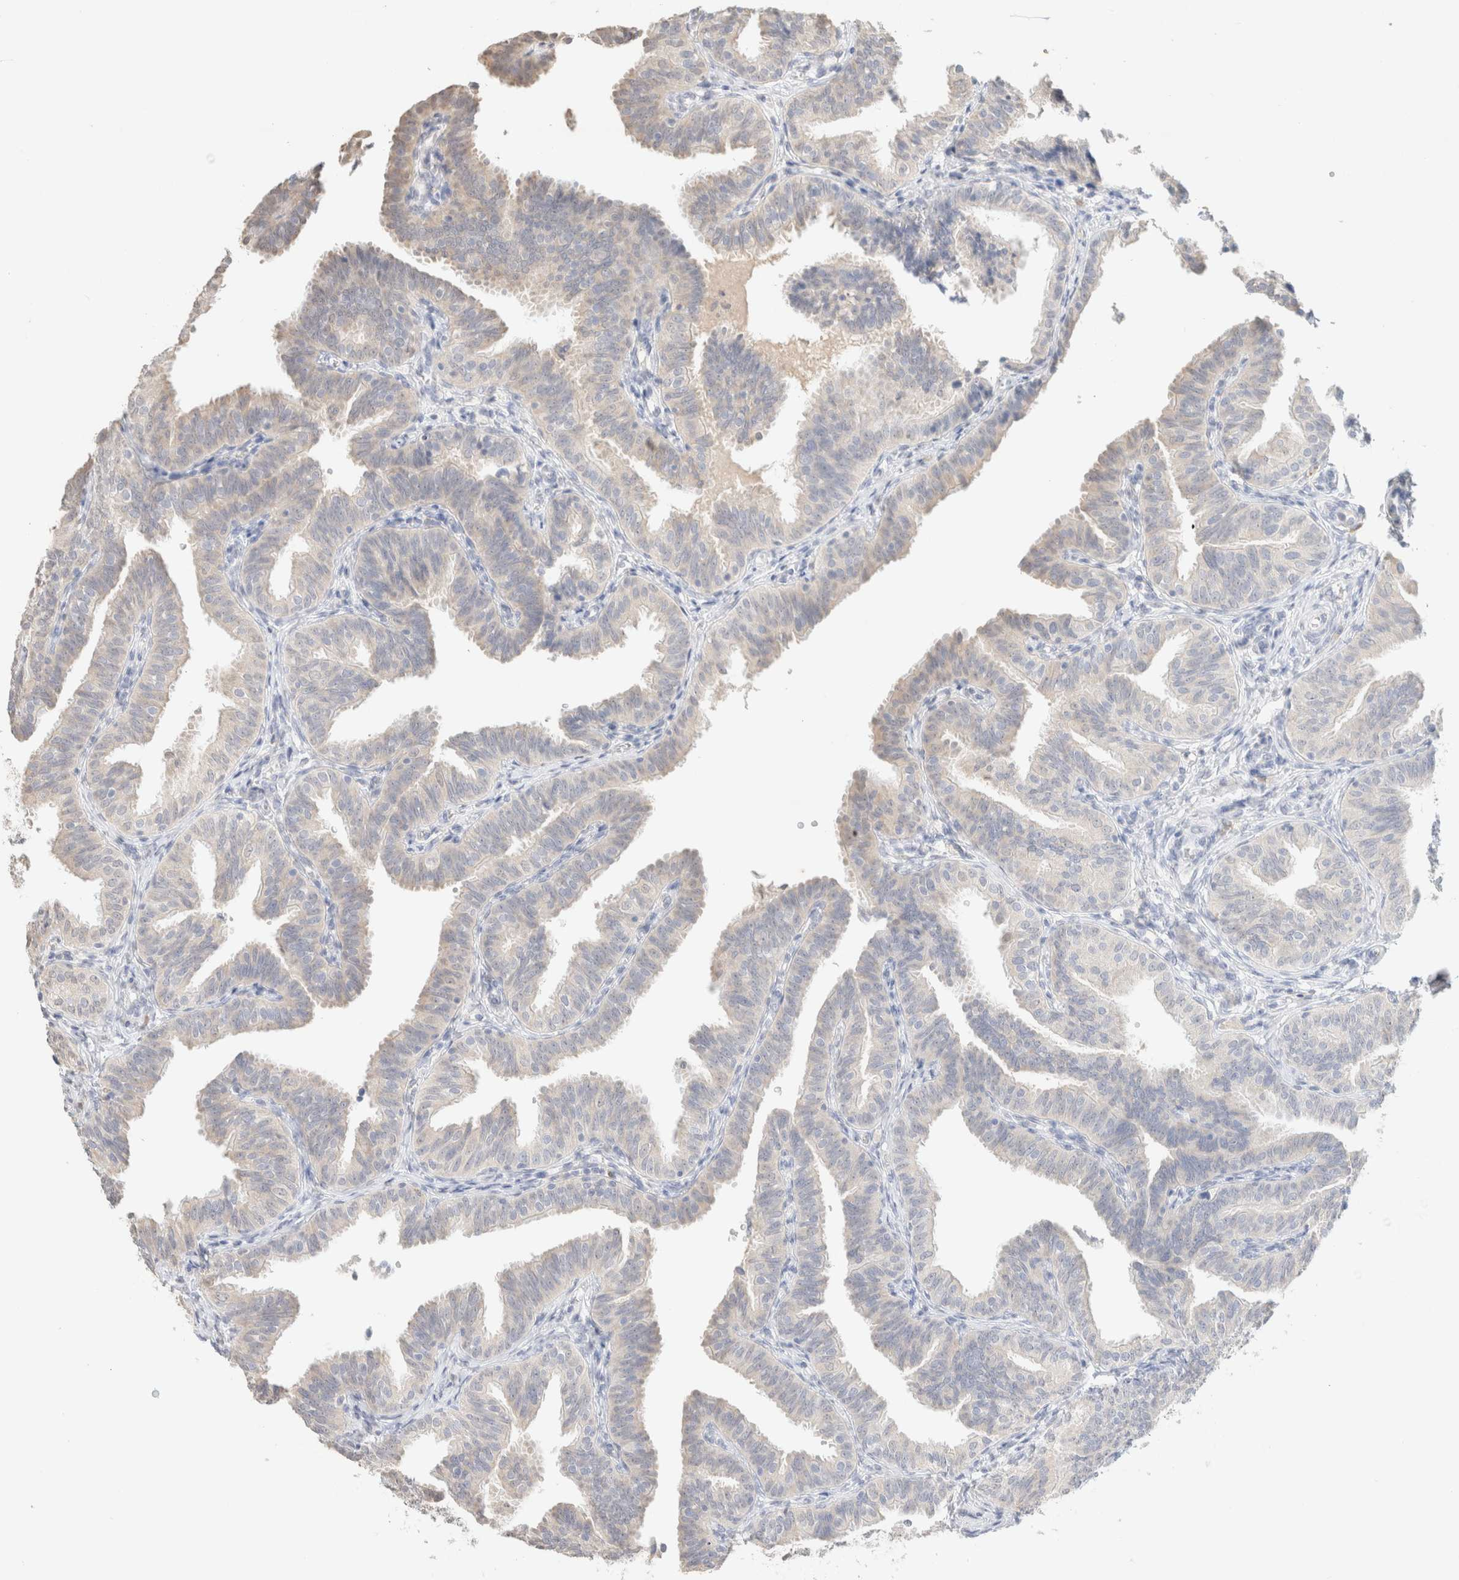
{"staining": {"intensity": "moderate", "quantity": "<25%", "location": "cytoplasmic/membranous"}, "tissue": "fallopian tube", "cell_type": "Glandular cells", "image_type": "normal", "snomed": [{"axis": "morphology", "description": "Normal tissue, NOS"}, {"axis": "topography", "description": "Fallopian tube"}], "caption": "Human fallopian tube stained for a protein (brown) exhibits moderate cytoplasmic/membranous positive expression in about <25% of glandular cells.", "gene": "CPA1", "patient": {"sex": "female", "age": 35}}